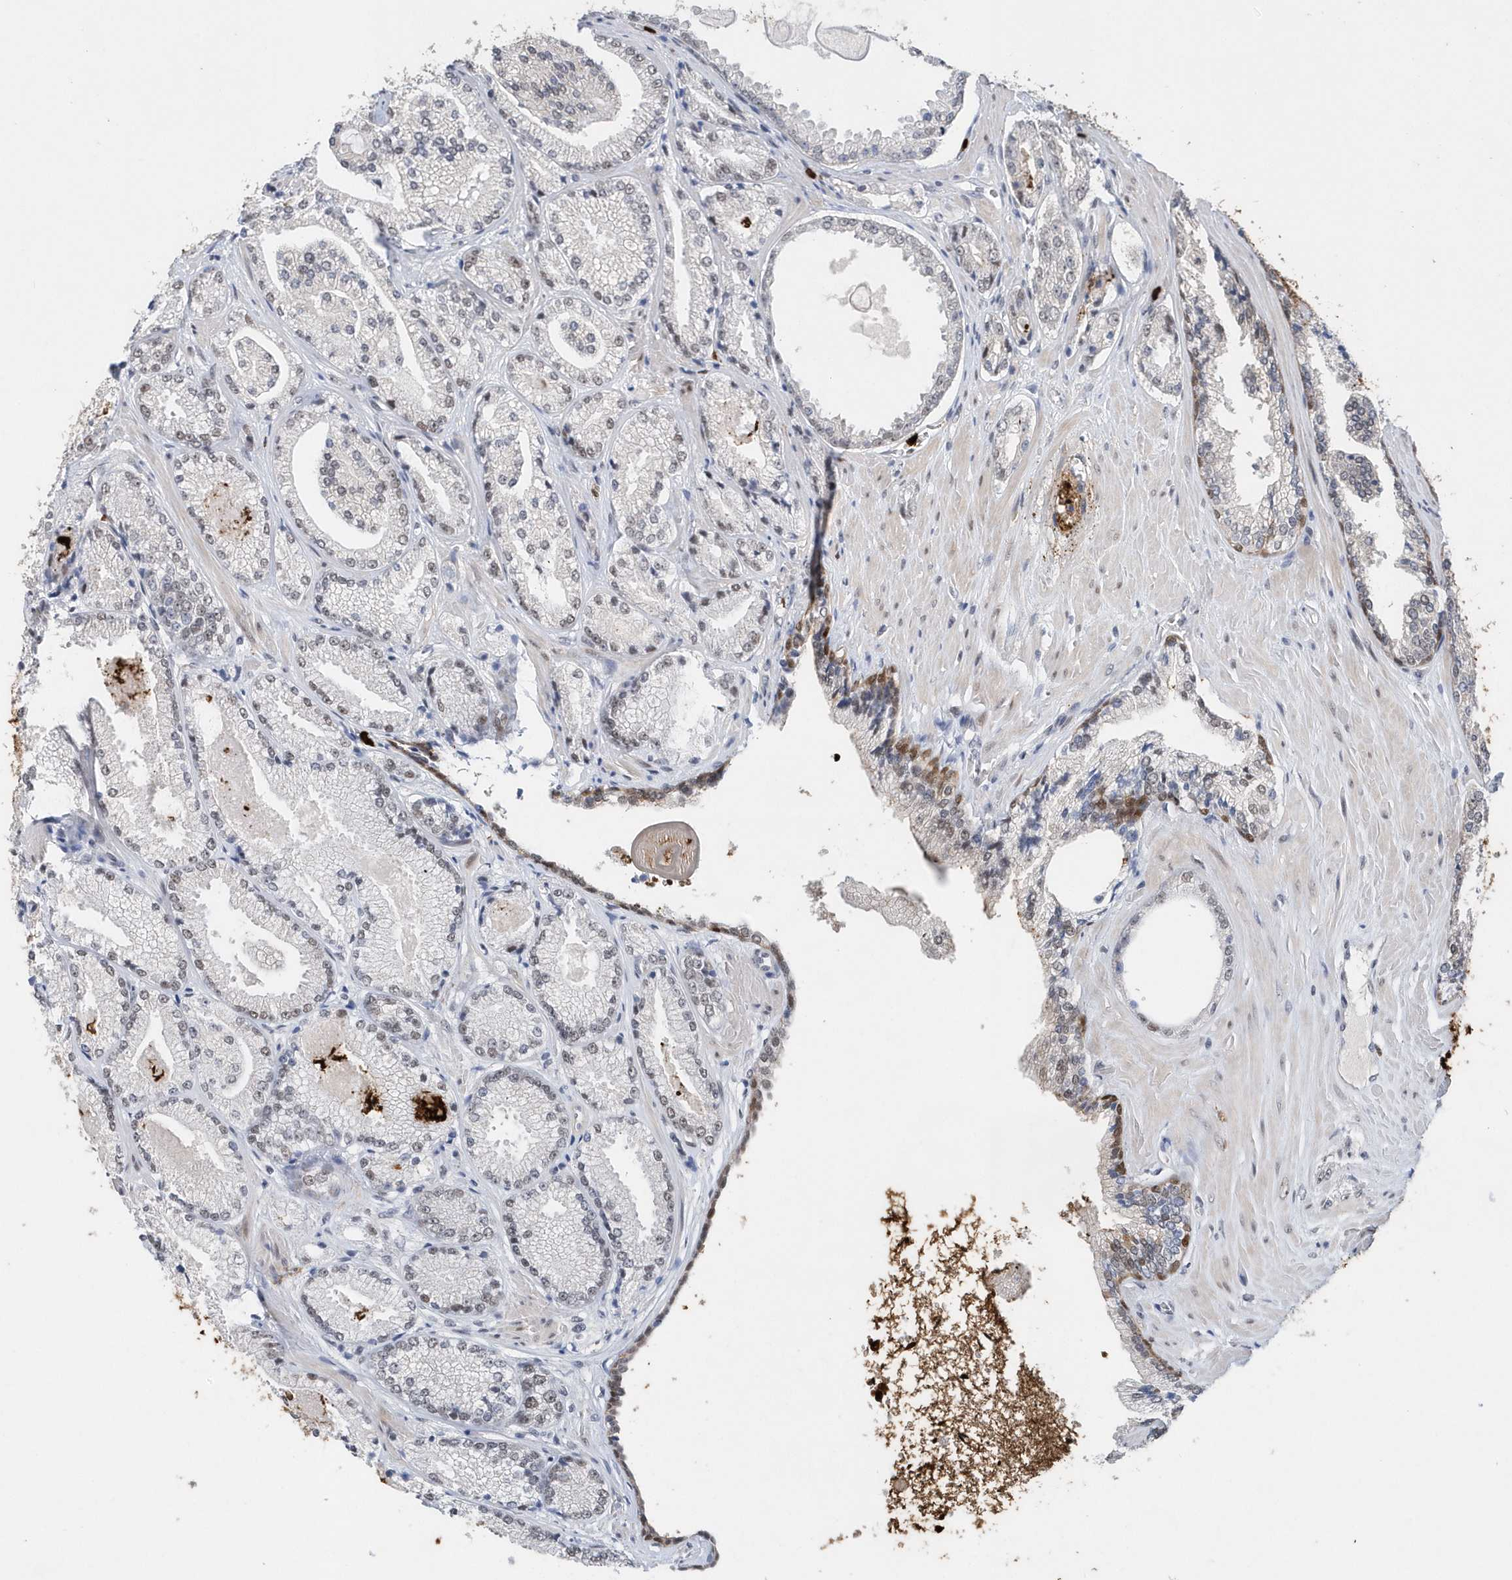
{"staining": {"intensity": "negative", "quantity": "none", "location": "none"}, "tissue": "prostate cancer", "cell_type": "Tumor cells", "image_type": "cancer", "snomed": [{"axis": "morphology", "description": "Adenocarcinoma, High grade"}, {"axis": "topography", "description": "Prostate"}], "caption": "Protein analysis of prostate cancer (adenocarcinoma (high-grade)) exhibits no significant expression in tumor cells.", "gene": "RPP30", "patient": {"sex": "male", "age": 73}}